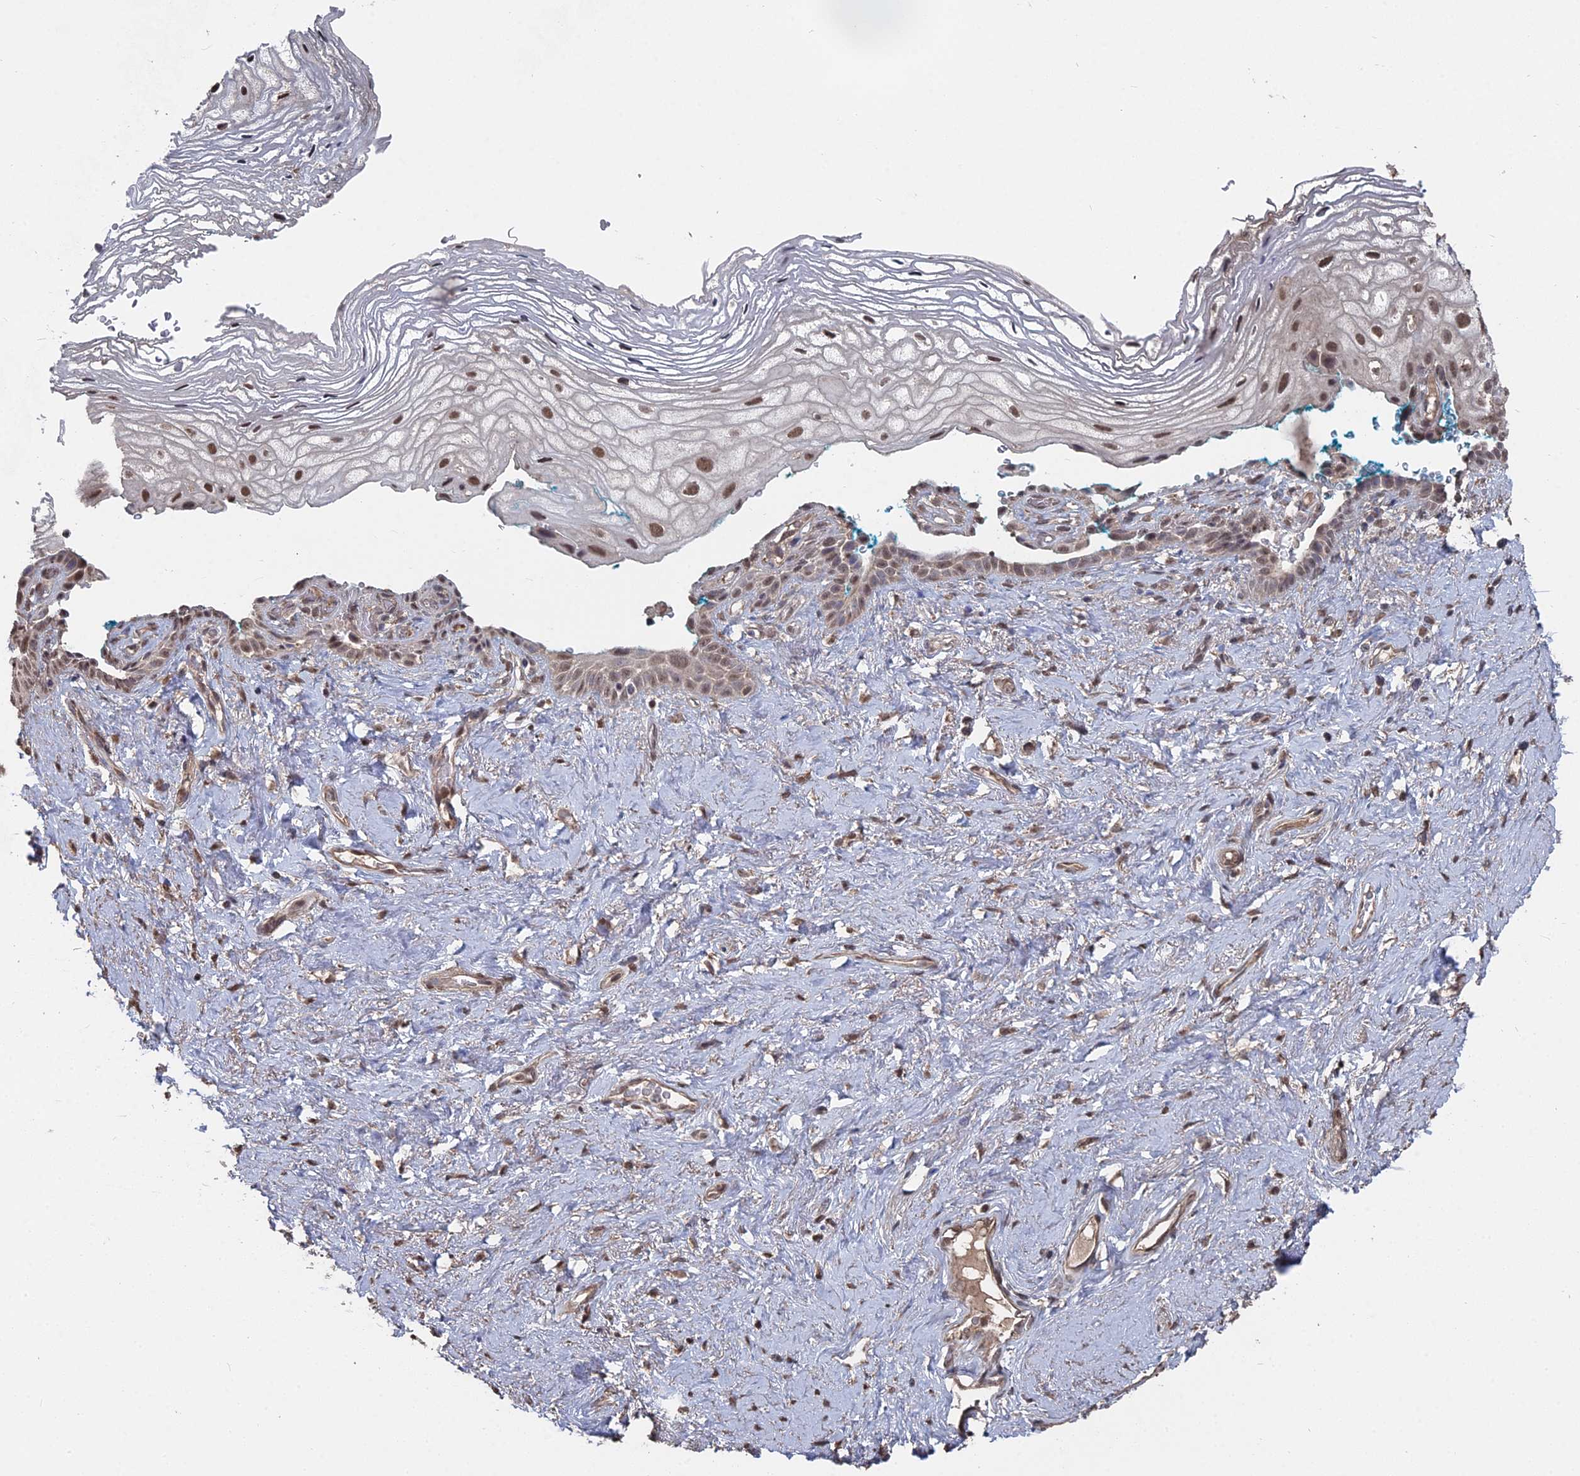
{"staining": {"intensity": "moderate", "quantity": ">75%", "location": "nuclear"}, "tissue": "vagina", "cell_type": "Squamous epithelial cells", "image_type": "normal", "snomed": [{"axis": "morphology", "description": "Normal tissue, NOS"}, {"axis": "morphology", "description": "Adenocarcinoma, NOS"}, {"axis": "topography", "description": "Rectum"}, {"axis": "topography", "description": "Vagina"}], "caption": "Human vagina stained with a protein marker exhibits moderate staining in squamous epithelial cells.", "gene": "CCNP", "patient": {"sex": "female", "age": 71}}